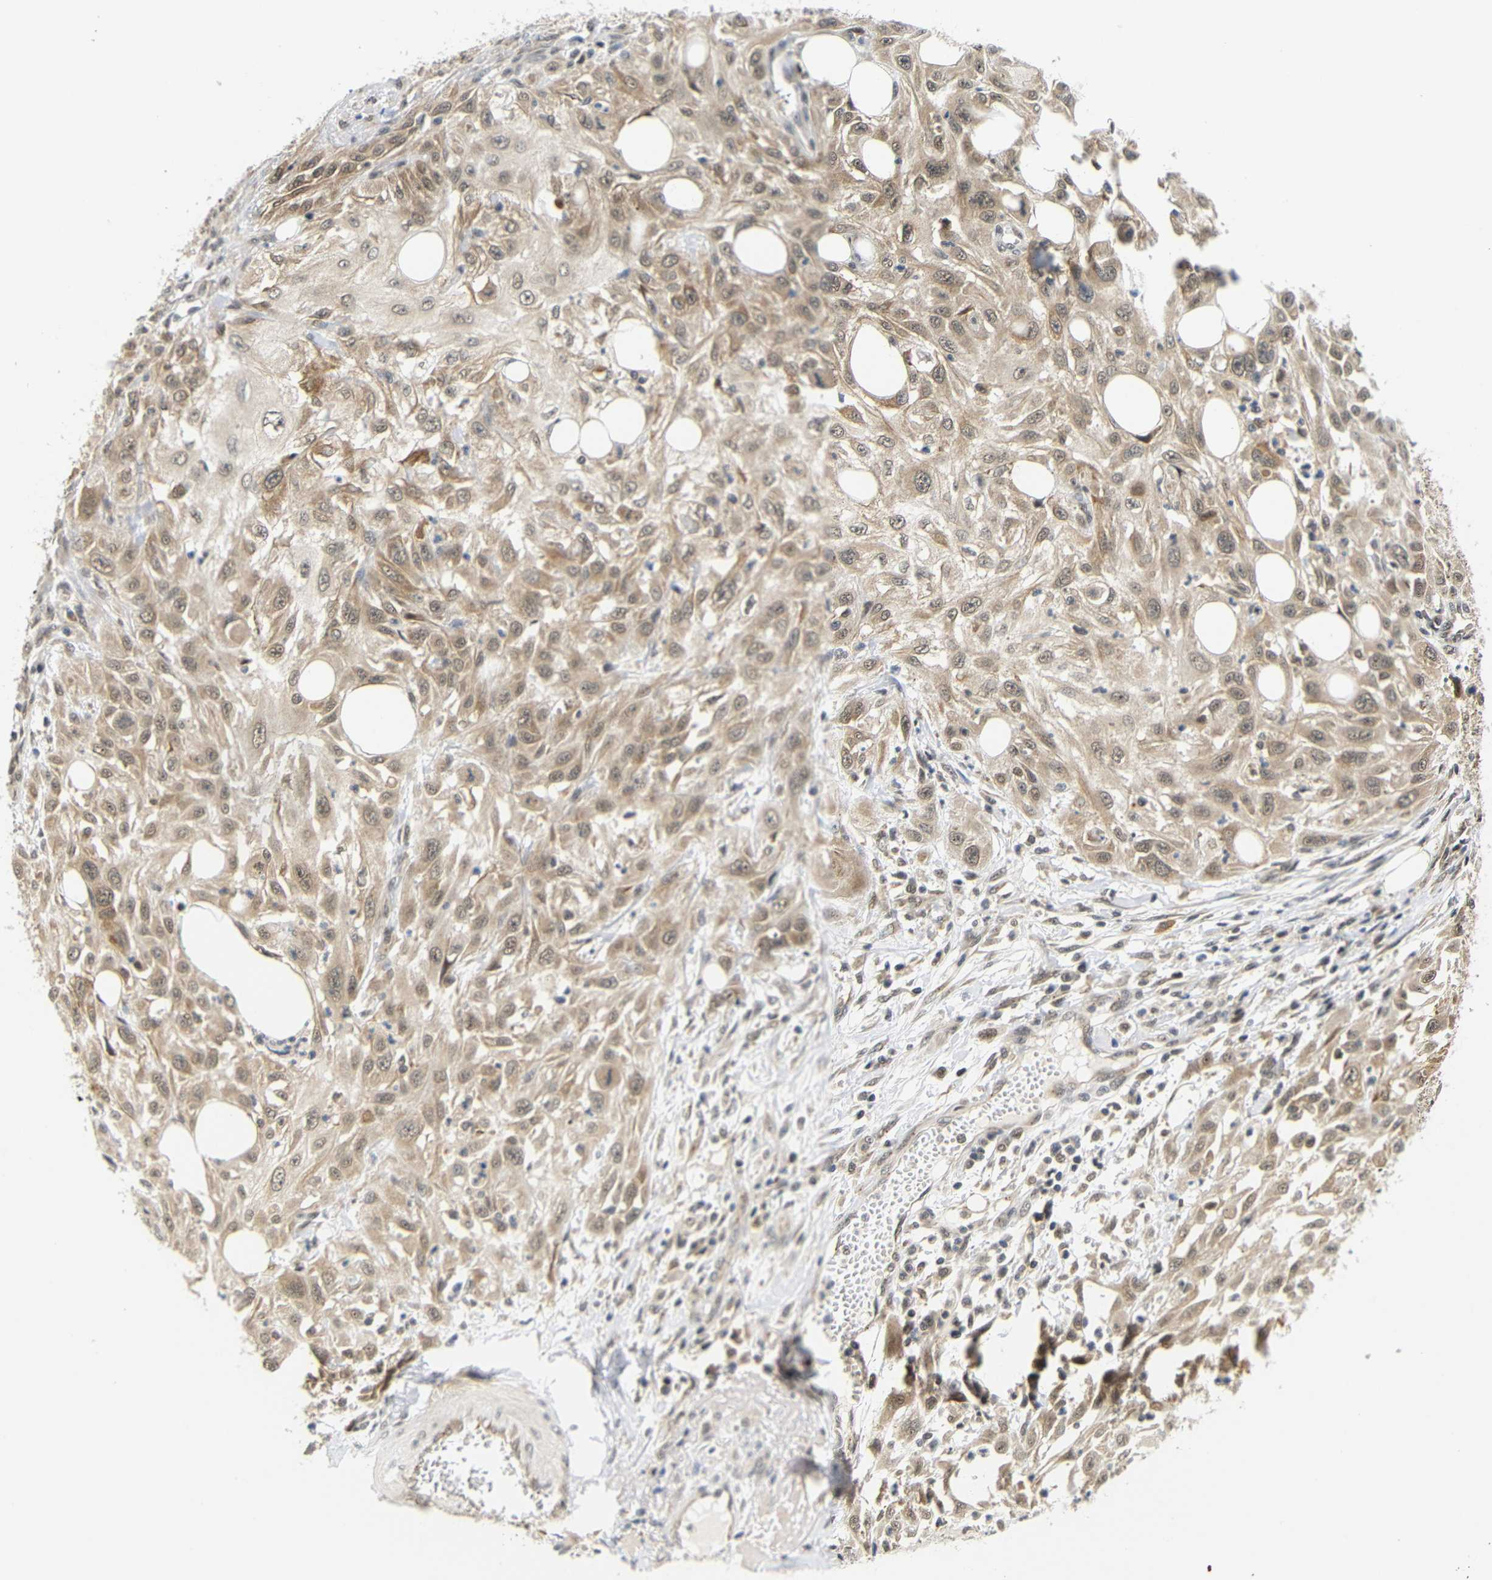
{"staining": {"intensity": "moderate", "quantity": ">75%", "location": "cytoplasmic/membranous,nuclear"}, "tissue": "skin cancer", "cell_type": "Tumor cells", "image_type": "cancer", "snomed": [{"axis": "morphology", "description": "Squamous cell carcinoma, NOS"}, {"axis": "topography", "description": "Skin"}], "caption": "A brown stain shows moderate cytoplasmic/membranous and nuclear staining of a protein in human skin squamous cell carcinoma tumor cells.", "gene": "GJA5", "patient": {"sex": "male", "age": 75}}